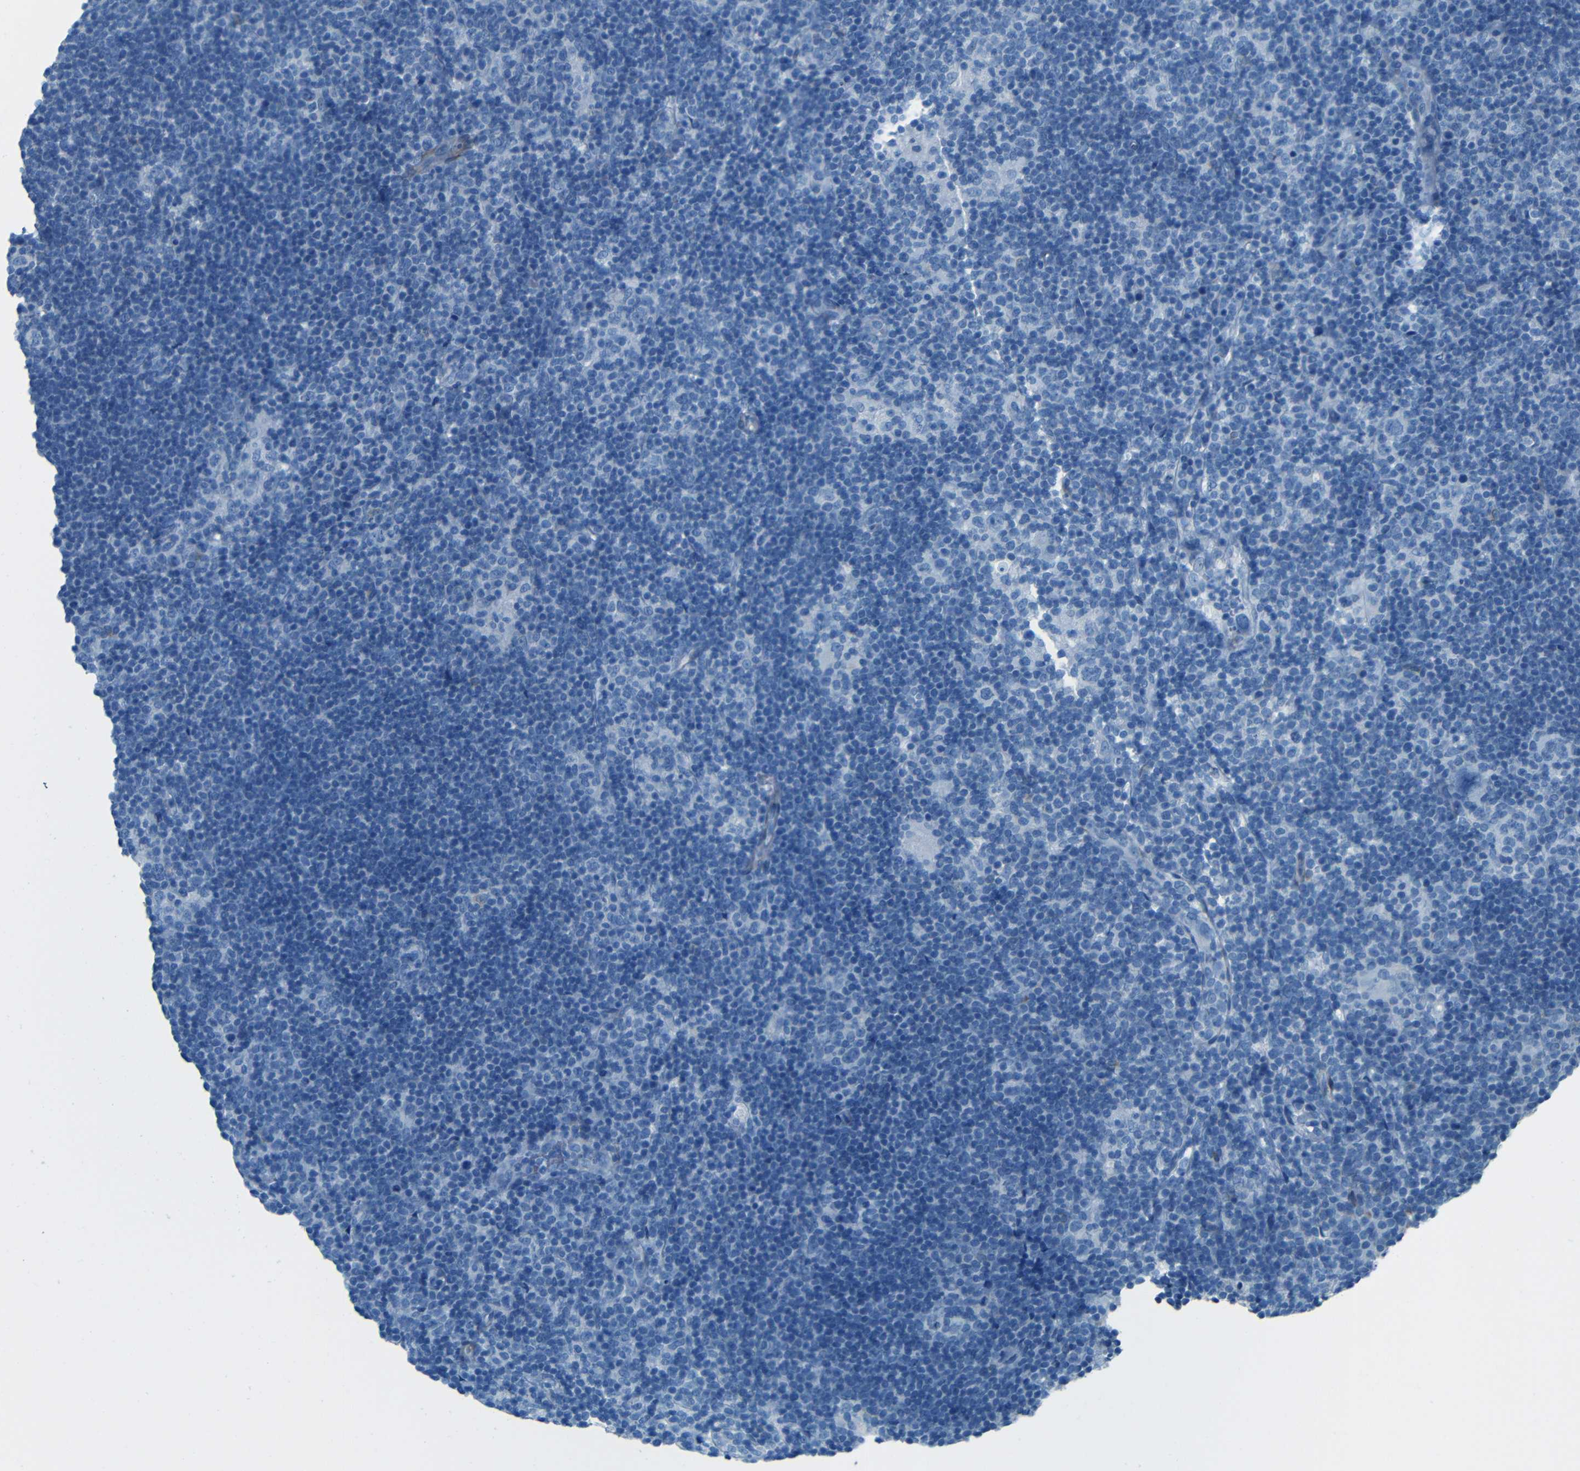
{"staining": {"intensity": "negative", "quantity": "none", "location": "none"}, "tissue": "lymphoma", "cell_type": "Tumor cells", "image_type": "cancer", "snomed": [{"axis": "morphology", "description": "Hodgkin's disease, NOS"}, {"axis": "topography", "description": "Lymph node"}], "caption": "High magnification brightfield microscopy of lymphoma stained with DAB (brown) and counterstained with hematoxylin (blue): tumor cells show no significant positivity.", "gene": "MAP2", "patient": {"sex": "female", "age": 57}}